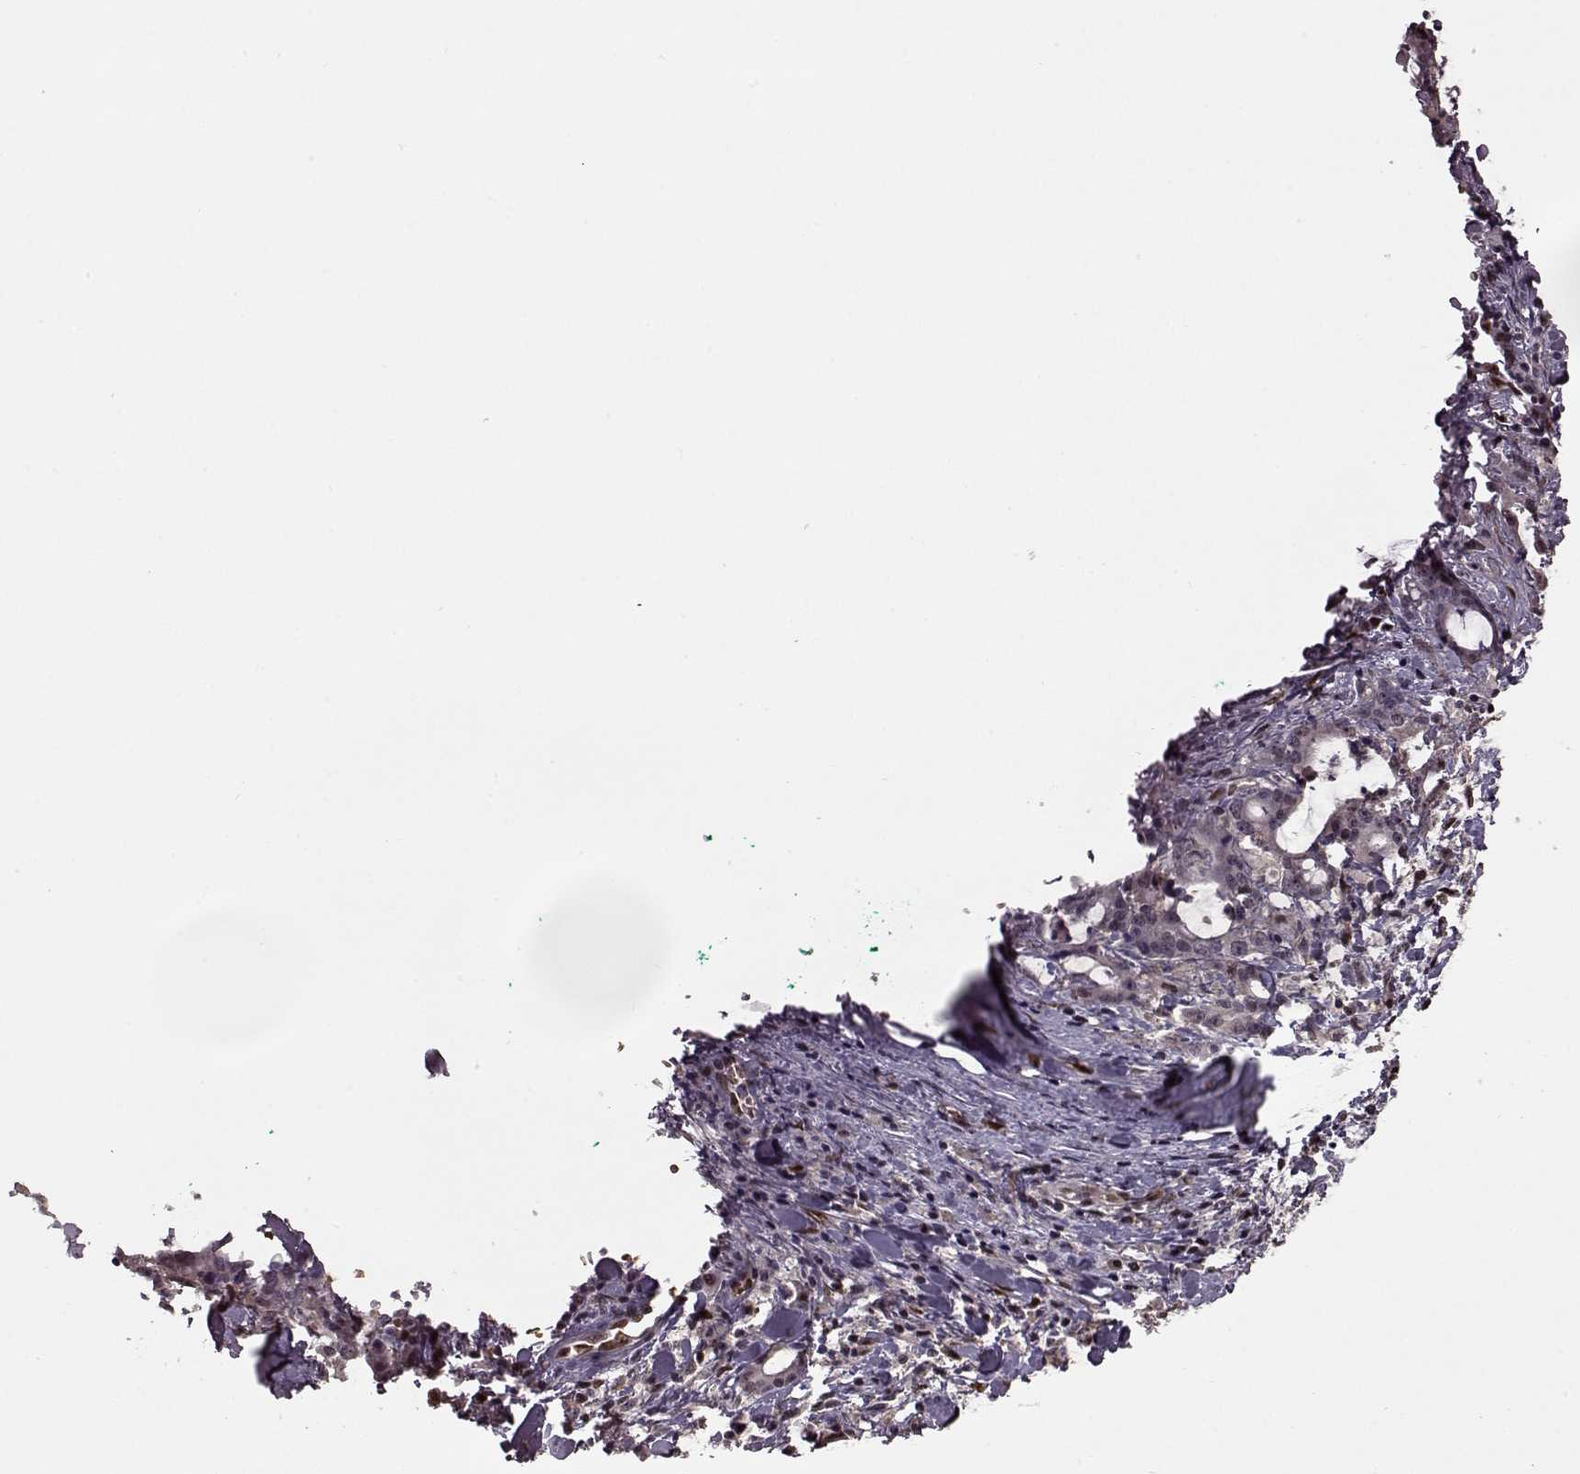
{"staining": {"intensity": "negative", "quantity": "none", "location": "none"}, "tissue": "stomach cancer", "cell_type": "Tumor cells", "image_type": "cancer", "snomed": [{"axis": "morphology", "description": "Adenocarcinoma, NOS"}, {"axis": "topography", "description": "Stomach, upper"}], "caption": "This micrograph is of stomach adenocarcinoma stained with IHC to label a protein in brown with the nuclei are counter-stained blue. There is no positivity in tumor cells. (Brightfield microscopy of DAB IHC at high magnification).", "gene": "FTO", "patient": {"sex": "male", "age": 68}}